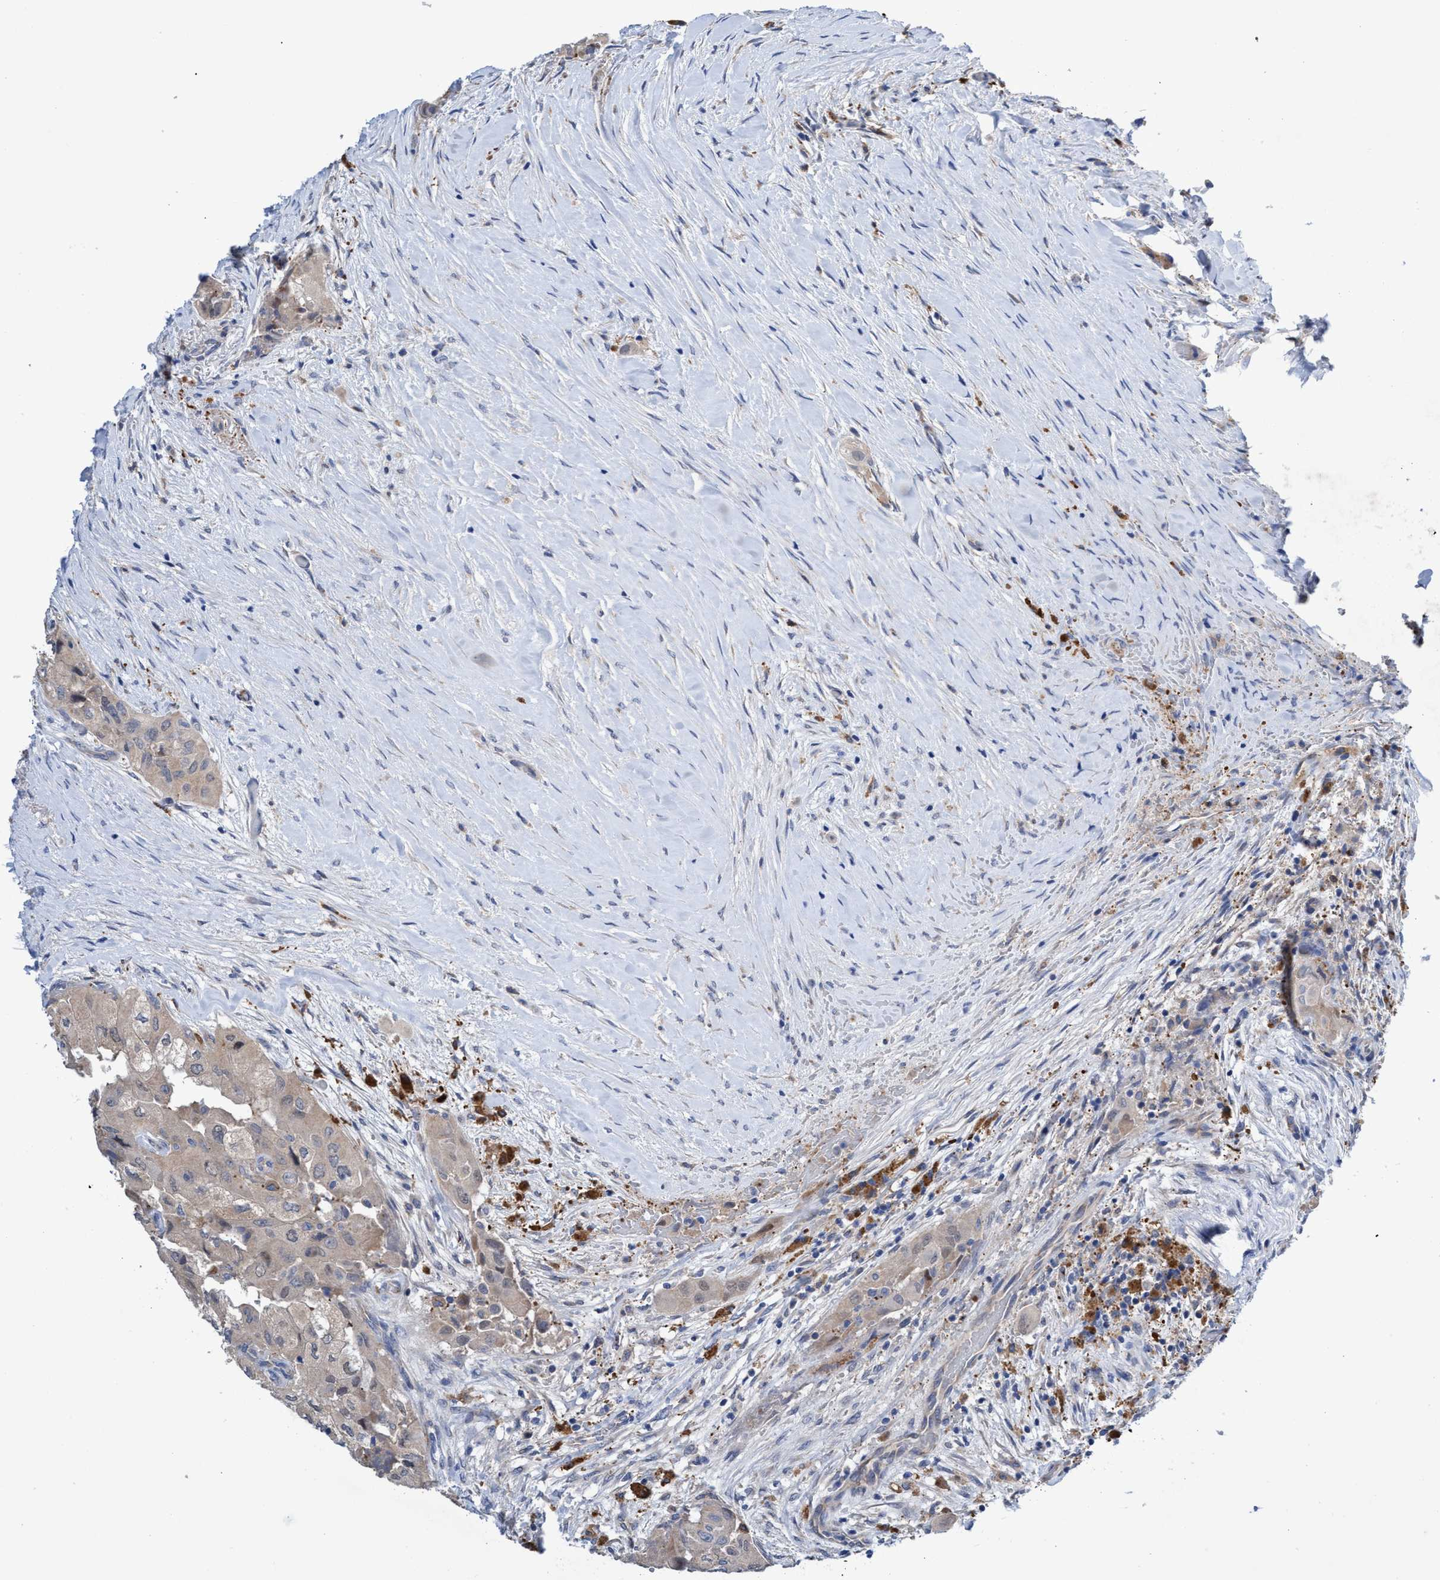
{"staining": {"intensity": "weak", "quantity": ">75%", "location": "cytoplasmic/membranous"}, "tissue": "thyroid cancer", "cell_type": "Tumor cells", "image_type": "cancer", "snomed": [{"axis": "morphology", "description": "Papillary adenocarcinoma, NOS"}, {"axis": "topography", "description": "Thyroid gland"}], "caption": "This photomicrograph exhibits immunohistochemistry (IHC) staining of human thyroid cancer, with low weak cytoplasmic/membranous staining in about >75% of tumor cells.", "gene": "SVEP1", "patient": {"sex": "female", "age": 59}}